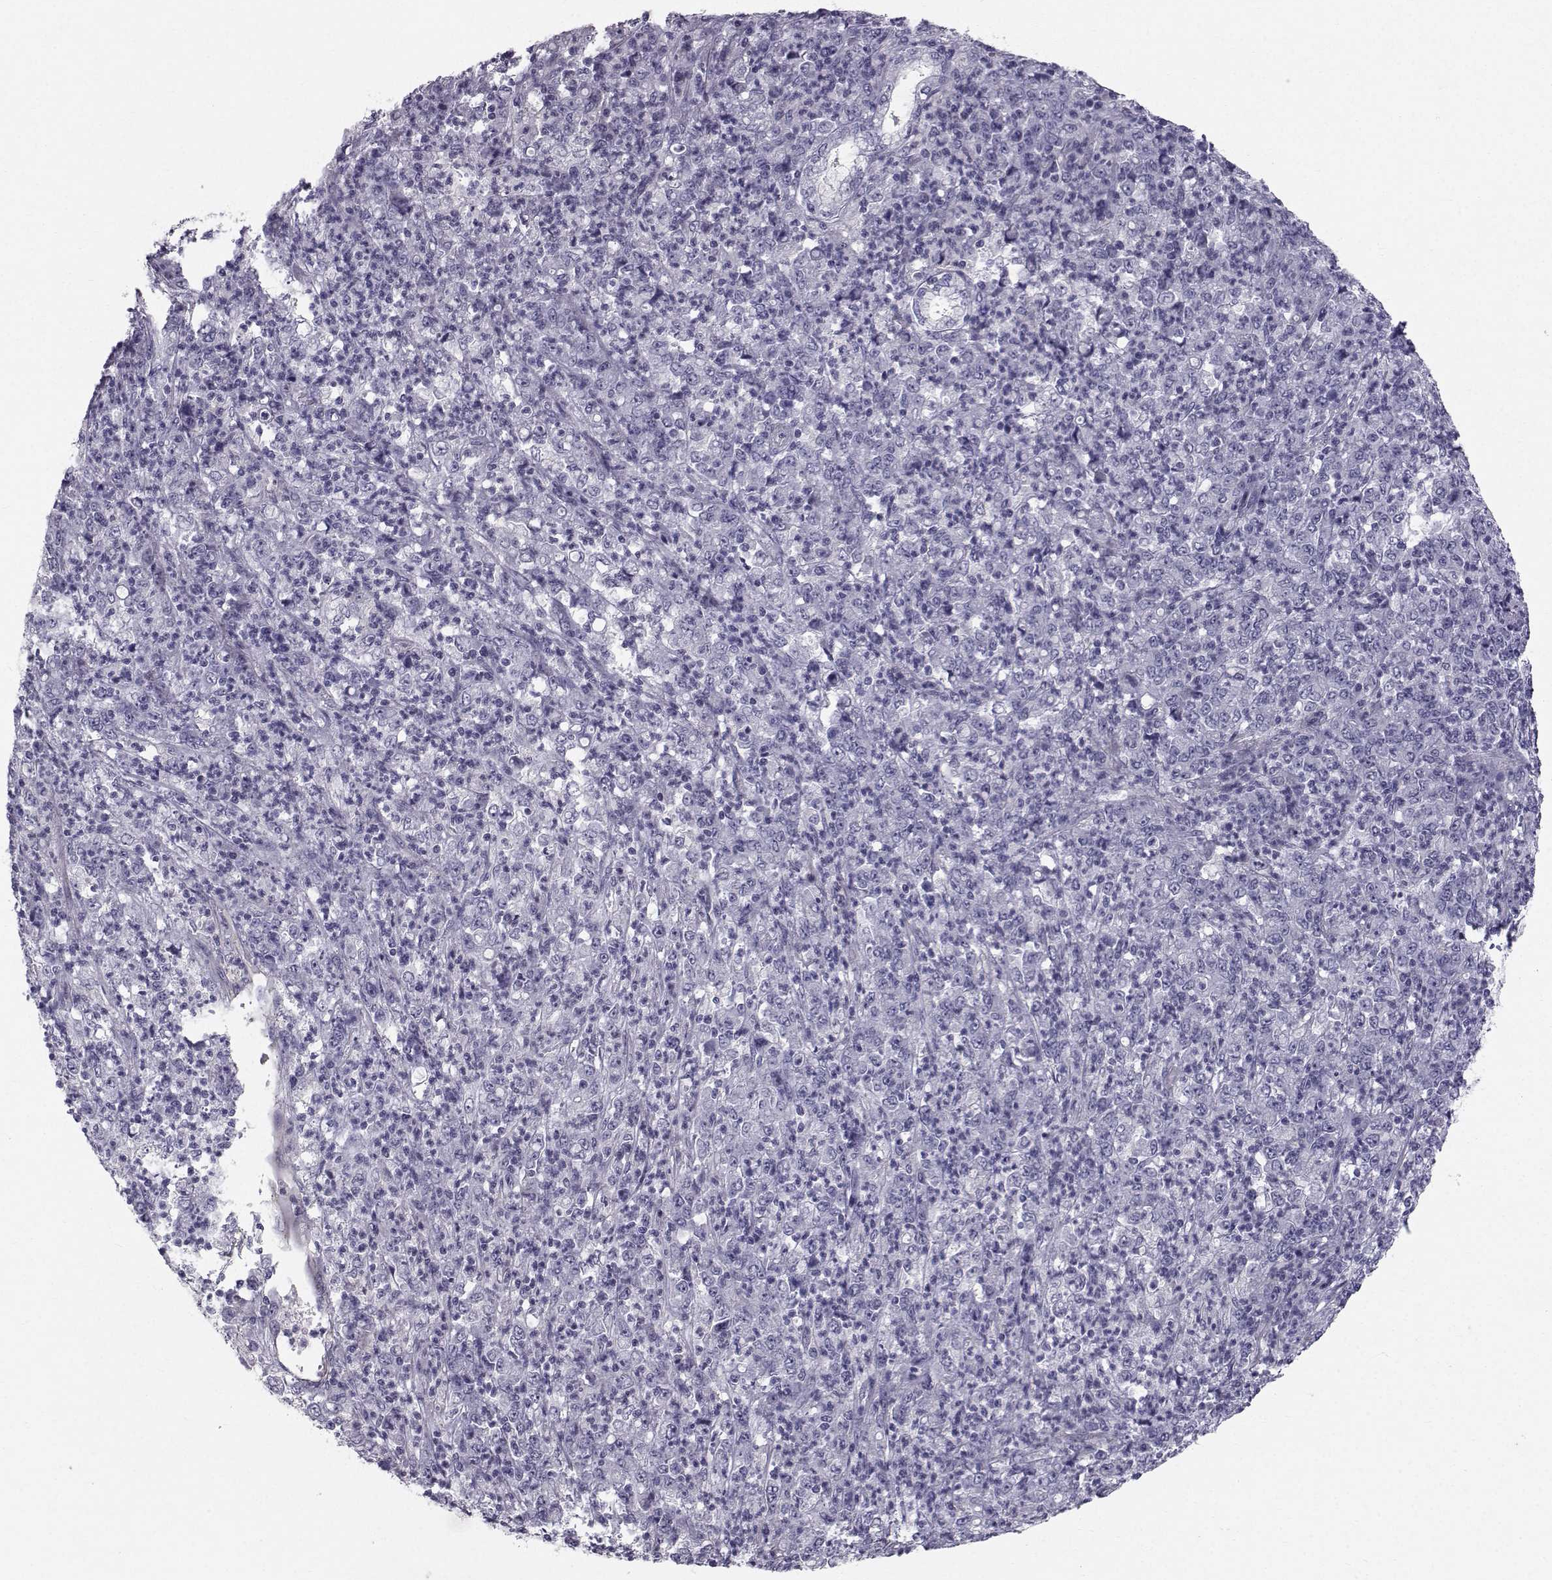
{"staining": {"intensity": "negative", "quantity": "none", "location": "none"}, "tissue": "stomach cancer", "cell_type": "Tumor cells", "image_type": "cancer", "snomed": [{"axis": "morphology", "description": "Adenocarcinoma, NOS"}, {"axis": "topography", "description": "Stomach, lower"}], "caption": "This is an immunohistochemistry (IHC) image of human stomach adenocarcinoma. There is no staining in tumor cells.", "gene": "SPDYE4", "patient": {"sex": "female", "age": 71}}